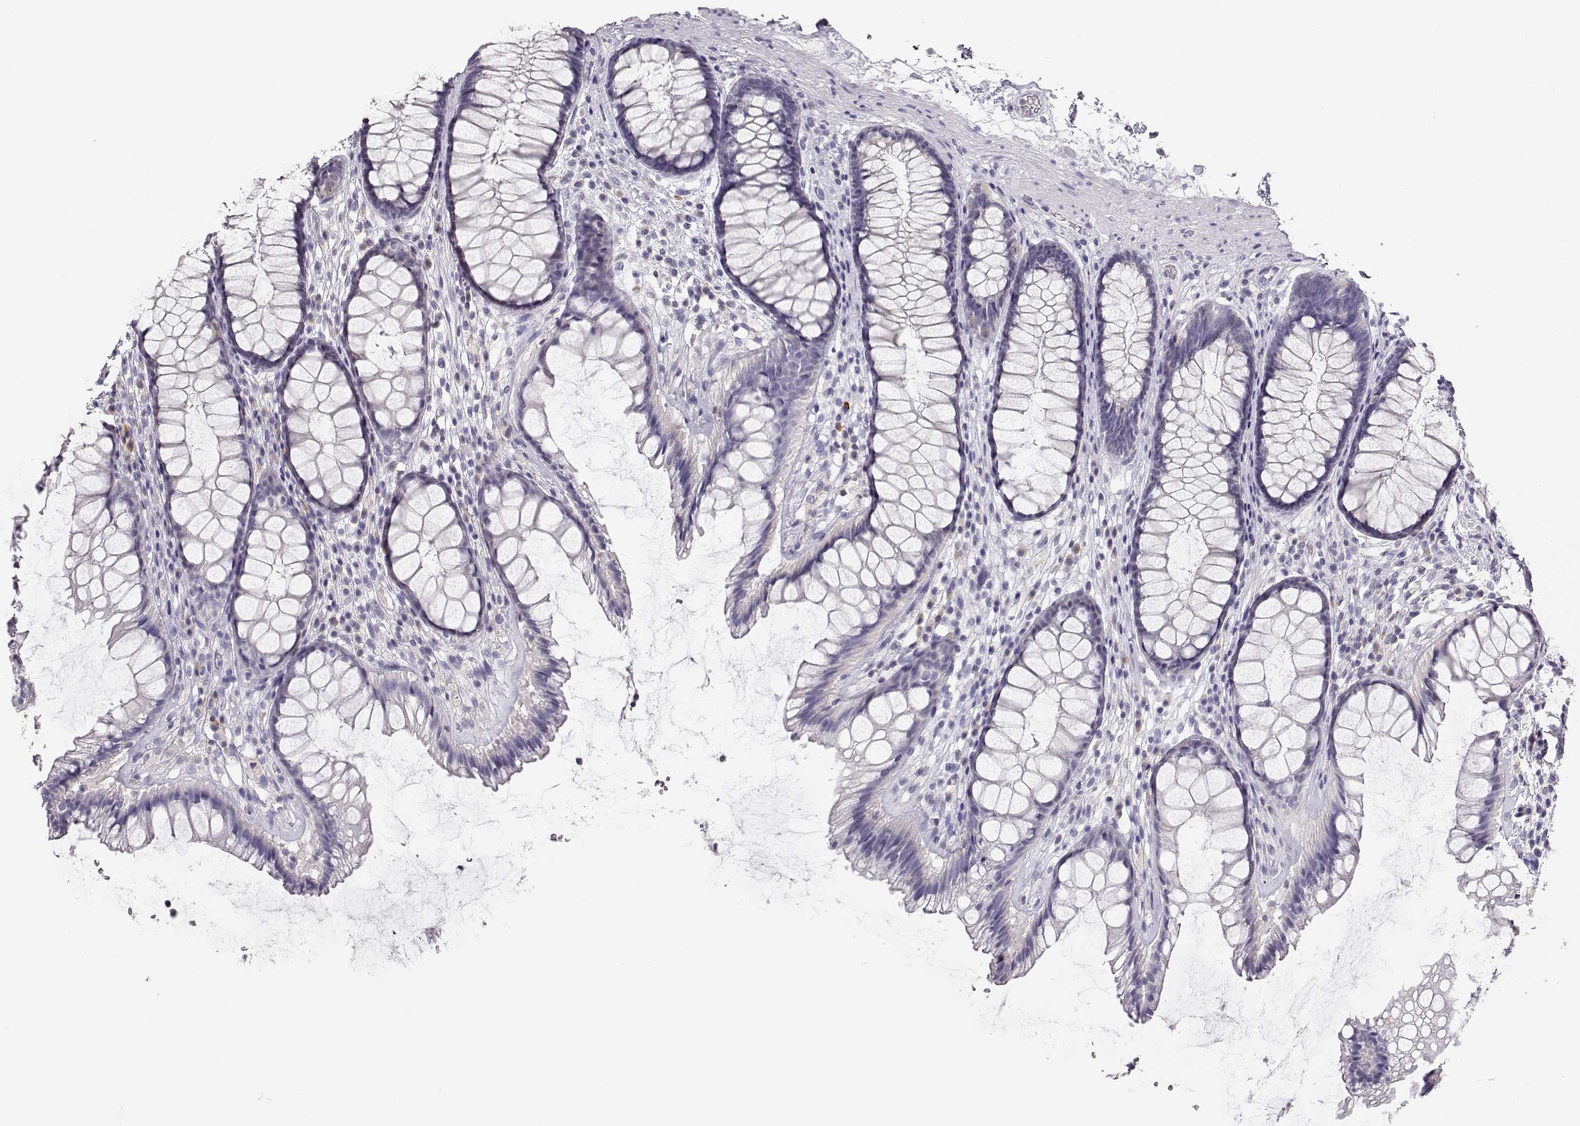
{"staining": {"intensity": "negative", "quantity": "none", "location": "none"}, "tissue": "rectum", "cell_type": "Glandular cells", "image_type": "normal", "snomed": [{"axis": "morphology", "description": "Normal tissue, NOS"}, {"axis": "topography", "description": "Rectum"}], "caption": "A high-resolution micrograph shows IHC staining of normal rectum, which reveals no significant expression in glandular cells. (DAB (3,3'-diaminobenzidine) immunohistochemistry (IHC) visualized using brightfield microscopy, high magnification).", "gene": "FAM166A", "patient": {"sex": "male", "age": 72}}